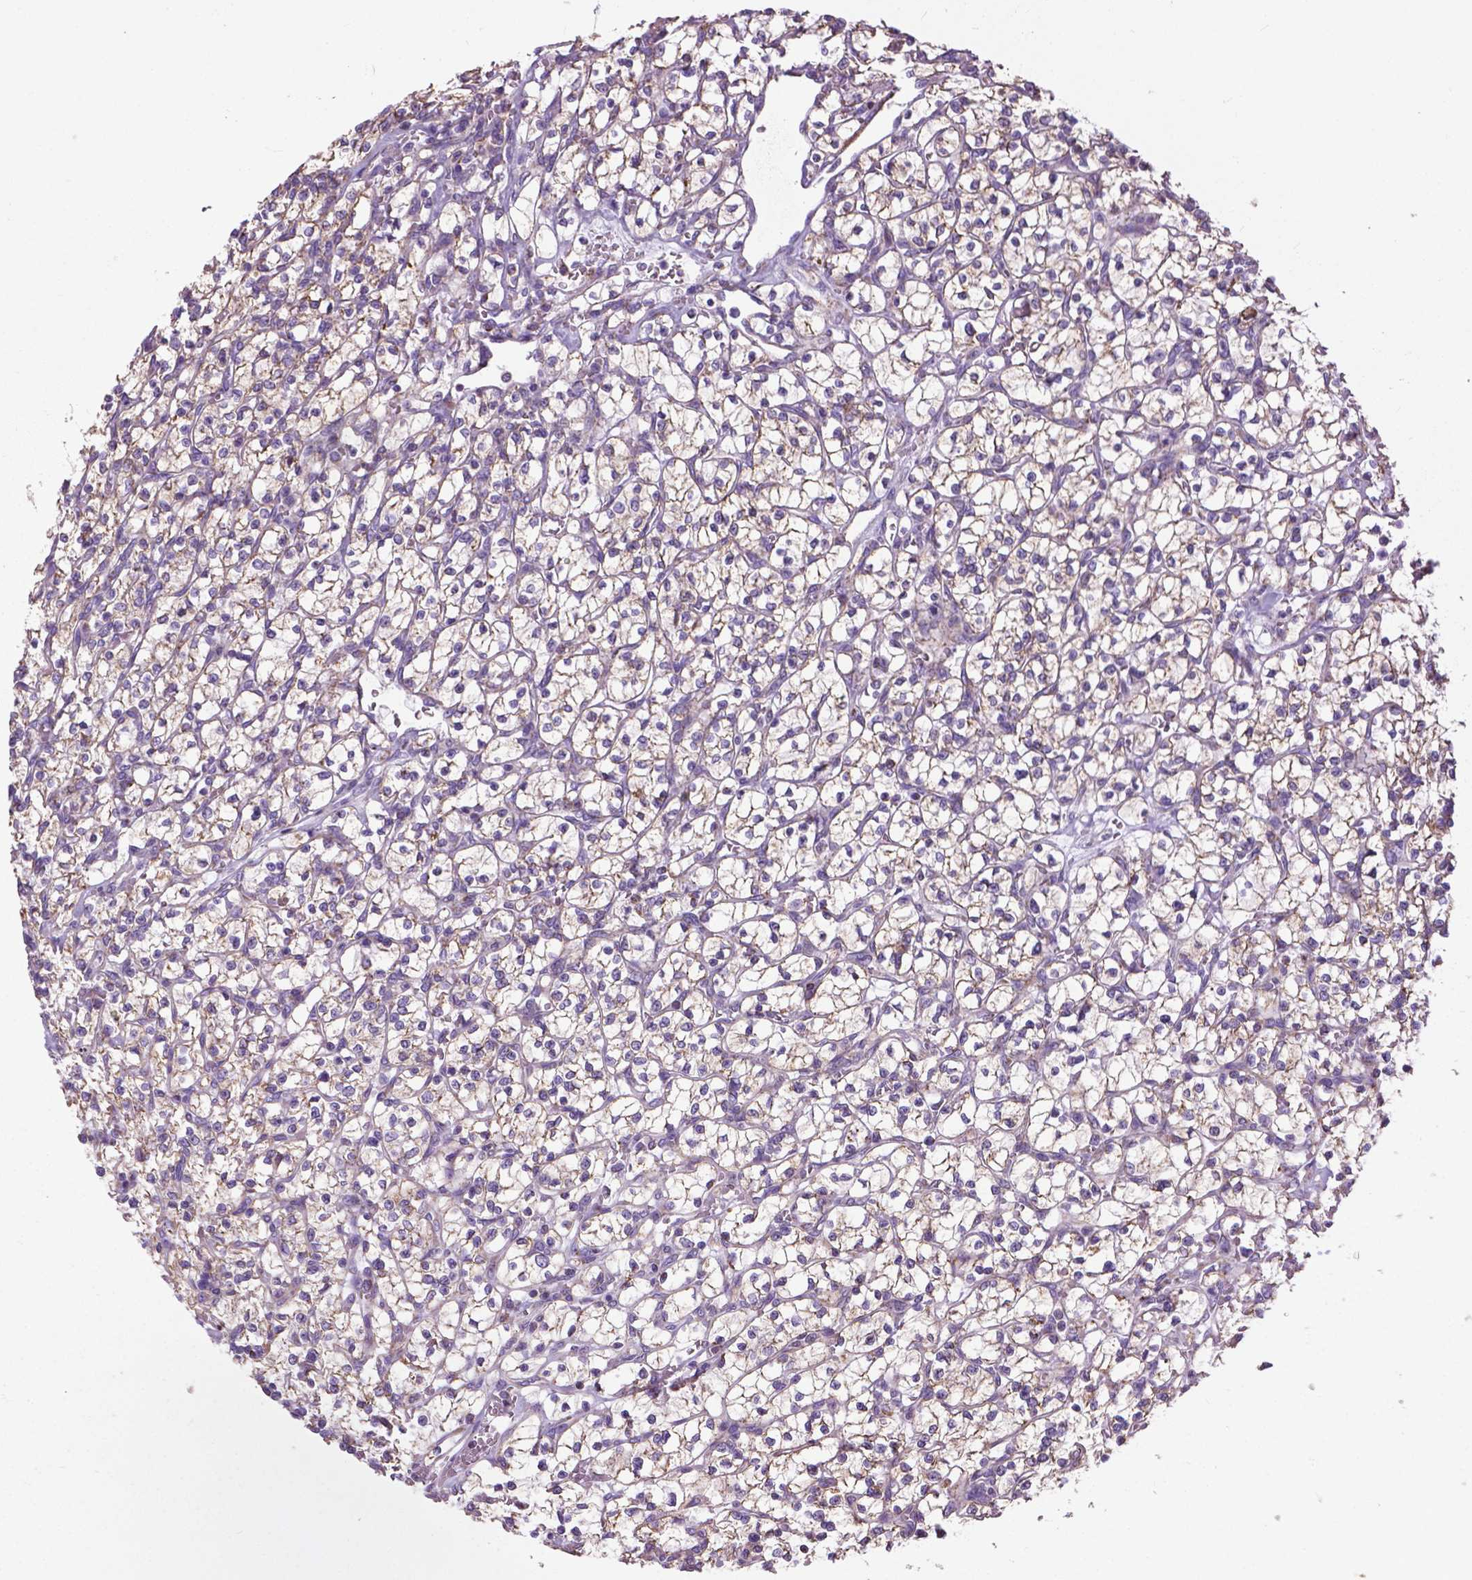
{"staining": {"intensity": "weak", "quantity": "25%-75%", "location": "cytoplasmic/membranous"}, "tissue": "renal cancer", "cell_type": "Tumor cells", "image_type": "cancer", "snomed": [{"axis": "morphology", "description": "Adenocarcinoma, NOS"}, {"axis": "topography", "description": "Kidney"}], "caption": "This photomicrograph exhibits renal cancer (adenocarcinoma) stained with IHC to label a protein in brown. The cytoplasmic/membranous of tumor cells show weak positivity for the protein. Nuclei are counter-stained blue.", "gene": "VDAC1", "patient": {"sex": "female", "age": 64}}